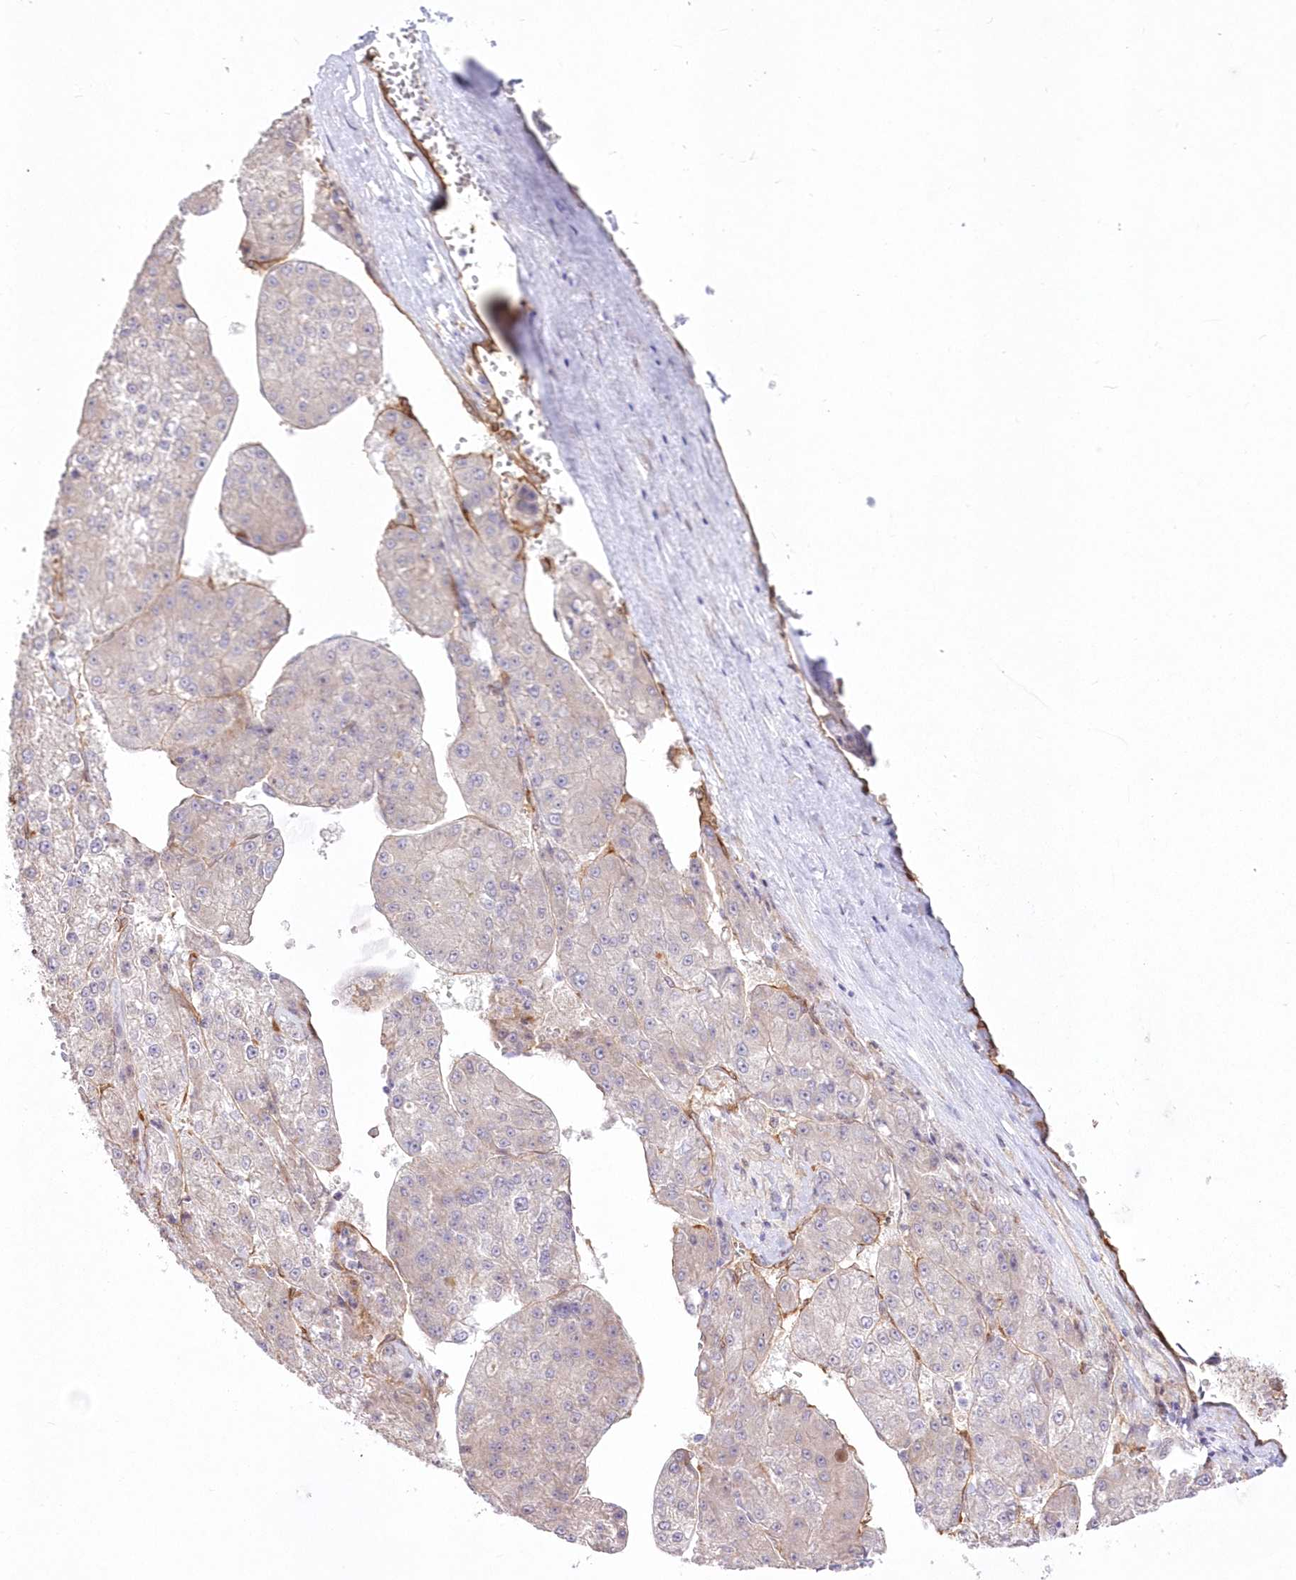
{"staining": {"intensity": "negative", "quantity": "none", "location": "none"}, "tissue": "liver cancer", "cell_type": "Tumor cells", "image_type": "cancer", "snomed": [{"axis": "morphology", "description": "Carcinoma, Hepatocellular, NOS"}, {"axis": "topography", "description": "Liver"}], "caption": "Immunohistochemistry (IHC) micrograph of liver hepatocellular carcinoma stained for a protein (brown), which displays no staining in tumor cells.", "gene": "SH3PXD2B", "patient": {"sex": "female", "age": 73}}